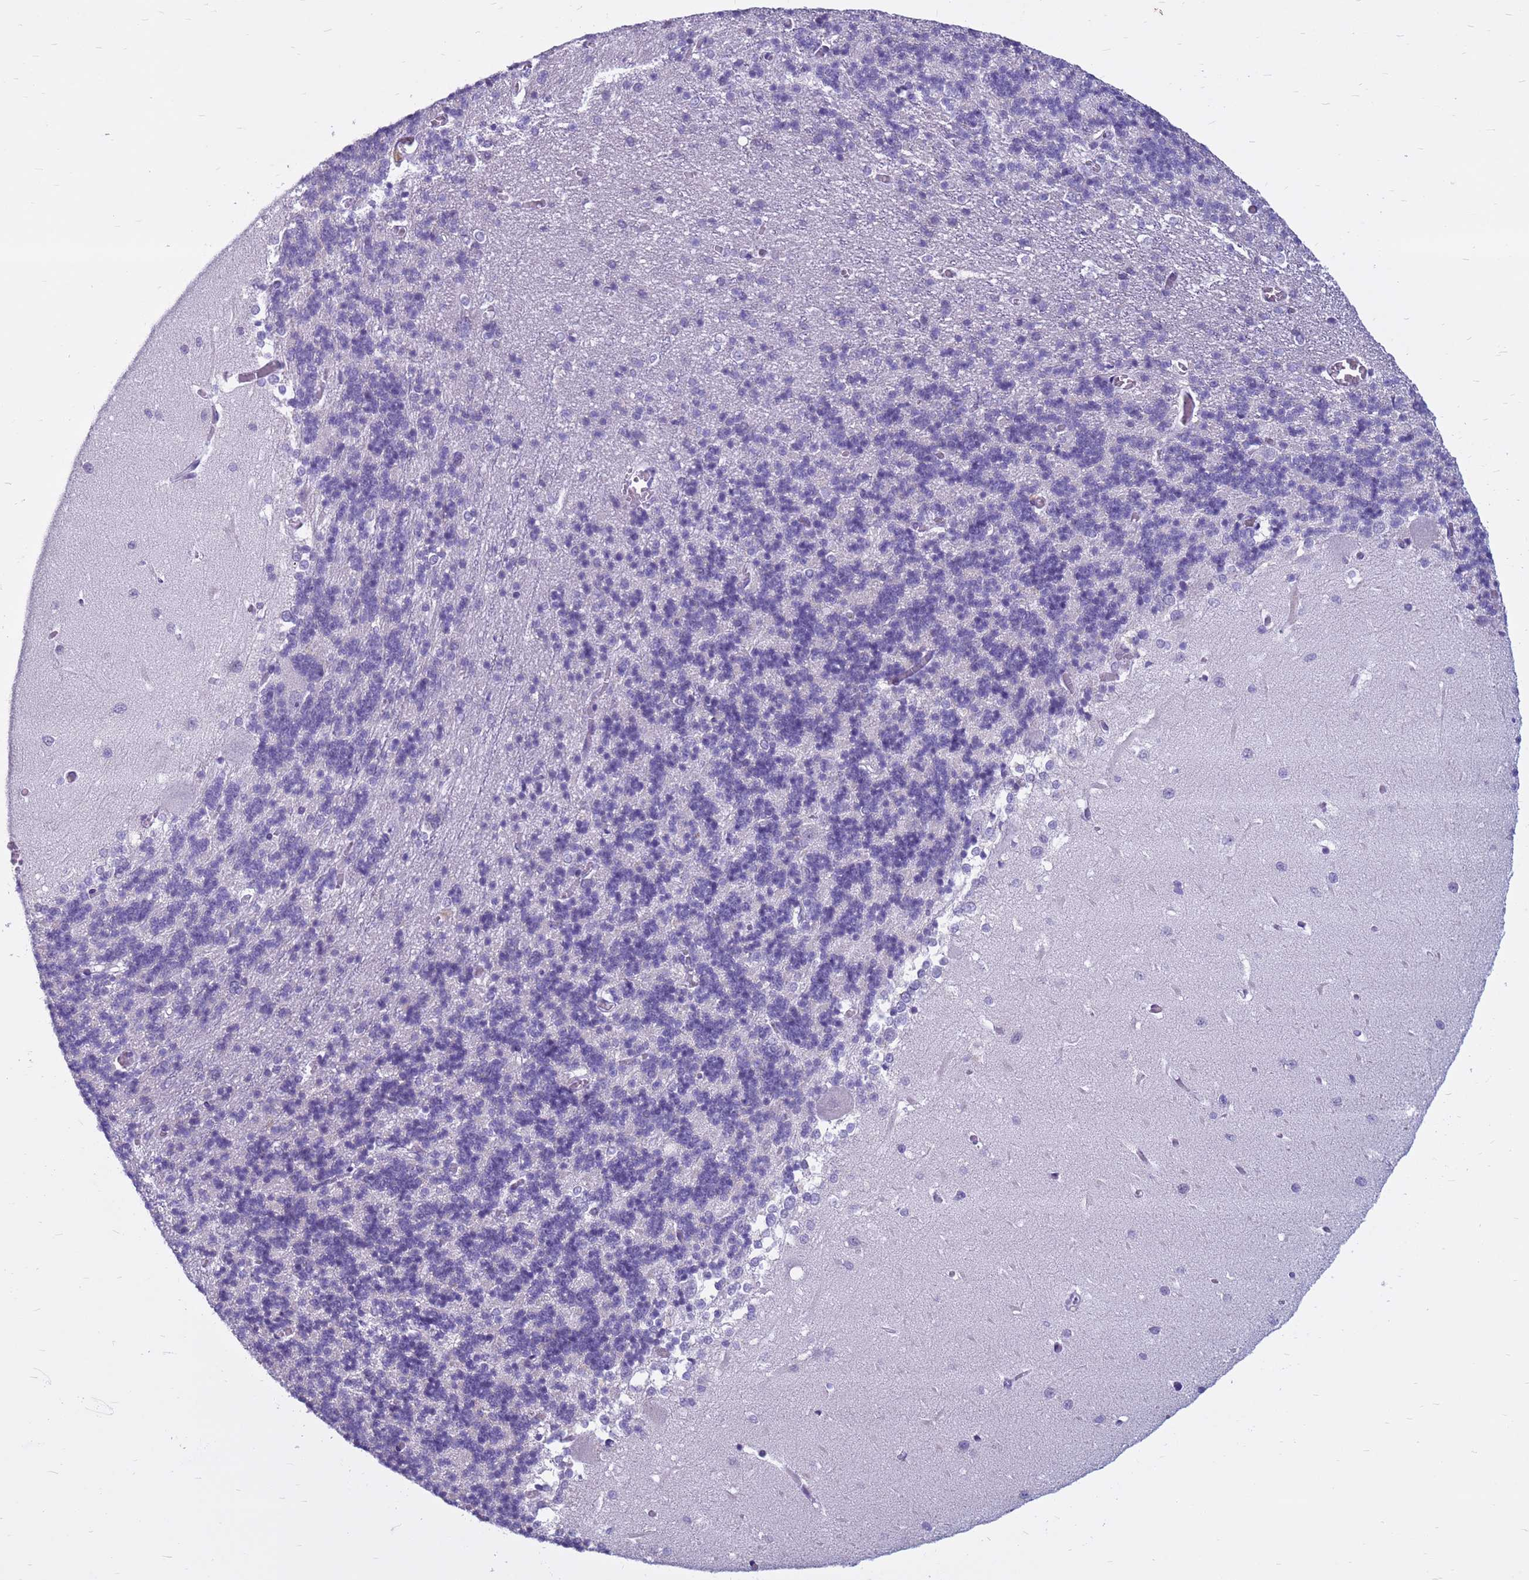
{"staining": {"intensity": "negative", "quantity": "none", "location": "none"}, "tissue": "cerebellum", "cell_type": "Cells in granular layer", "image_type": "normal", "snomed": [{"axis": "morphology", "description": "Normal tissue, NOS"}, {"axis": "topography", "description": "Cerebellum"}], "caption": "Immunohistochemistry of benign human cerebellum exhibits no expression in cells in granular layer.", "gene": "CDK2AP2", "patient": {"sex": "male", "age": 37}}